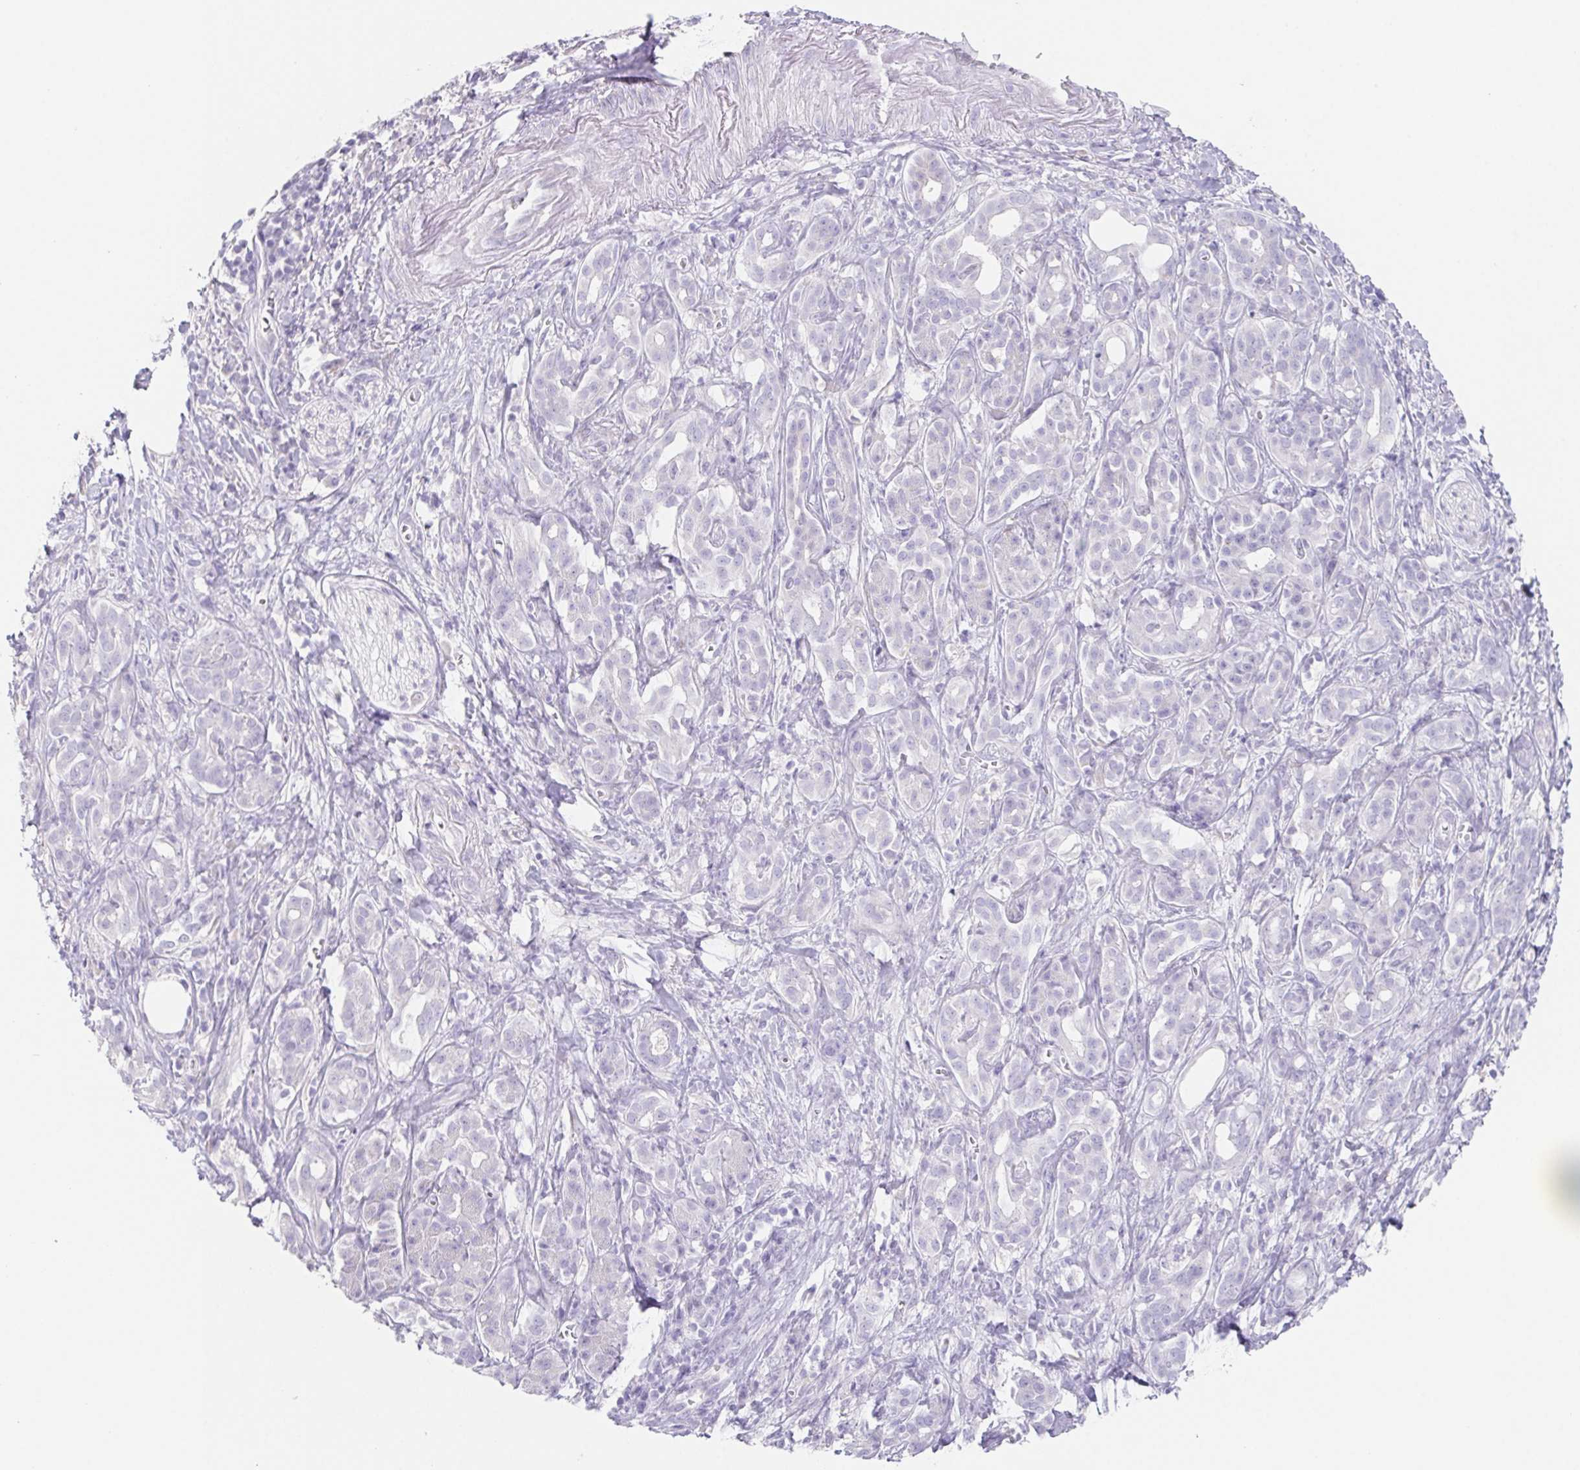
{"staining": {"intensity": "negative", "quantity": "none", "location": "none"}, "tissue": "pancreatic cancer", "cell_type": "Tumor cells", "image_type": "cancer", "snomed": [{"axis": "morphology", "description": "Adenocarcinoma, NOS"}, {"axis": "topography", "description": "Pancreas"}], "caption": "Immunohistochemical staining of pancreatic adenocarcinoma reveals no significant expression in tumor cells.", "gene": "HDGFL1", "patient": {"sex": "male", "age": 61}}